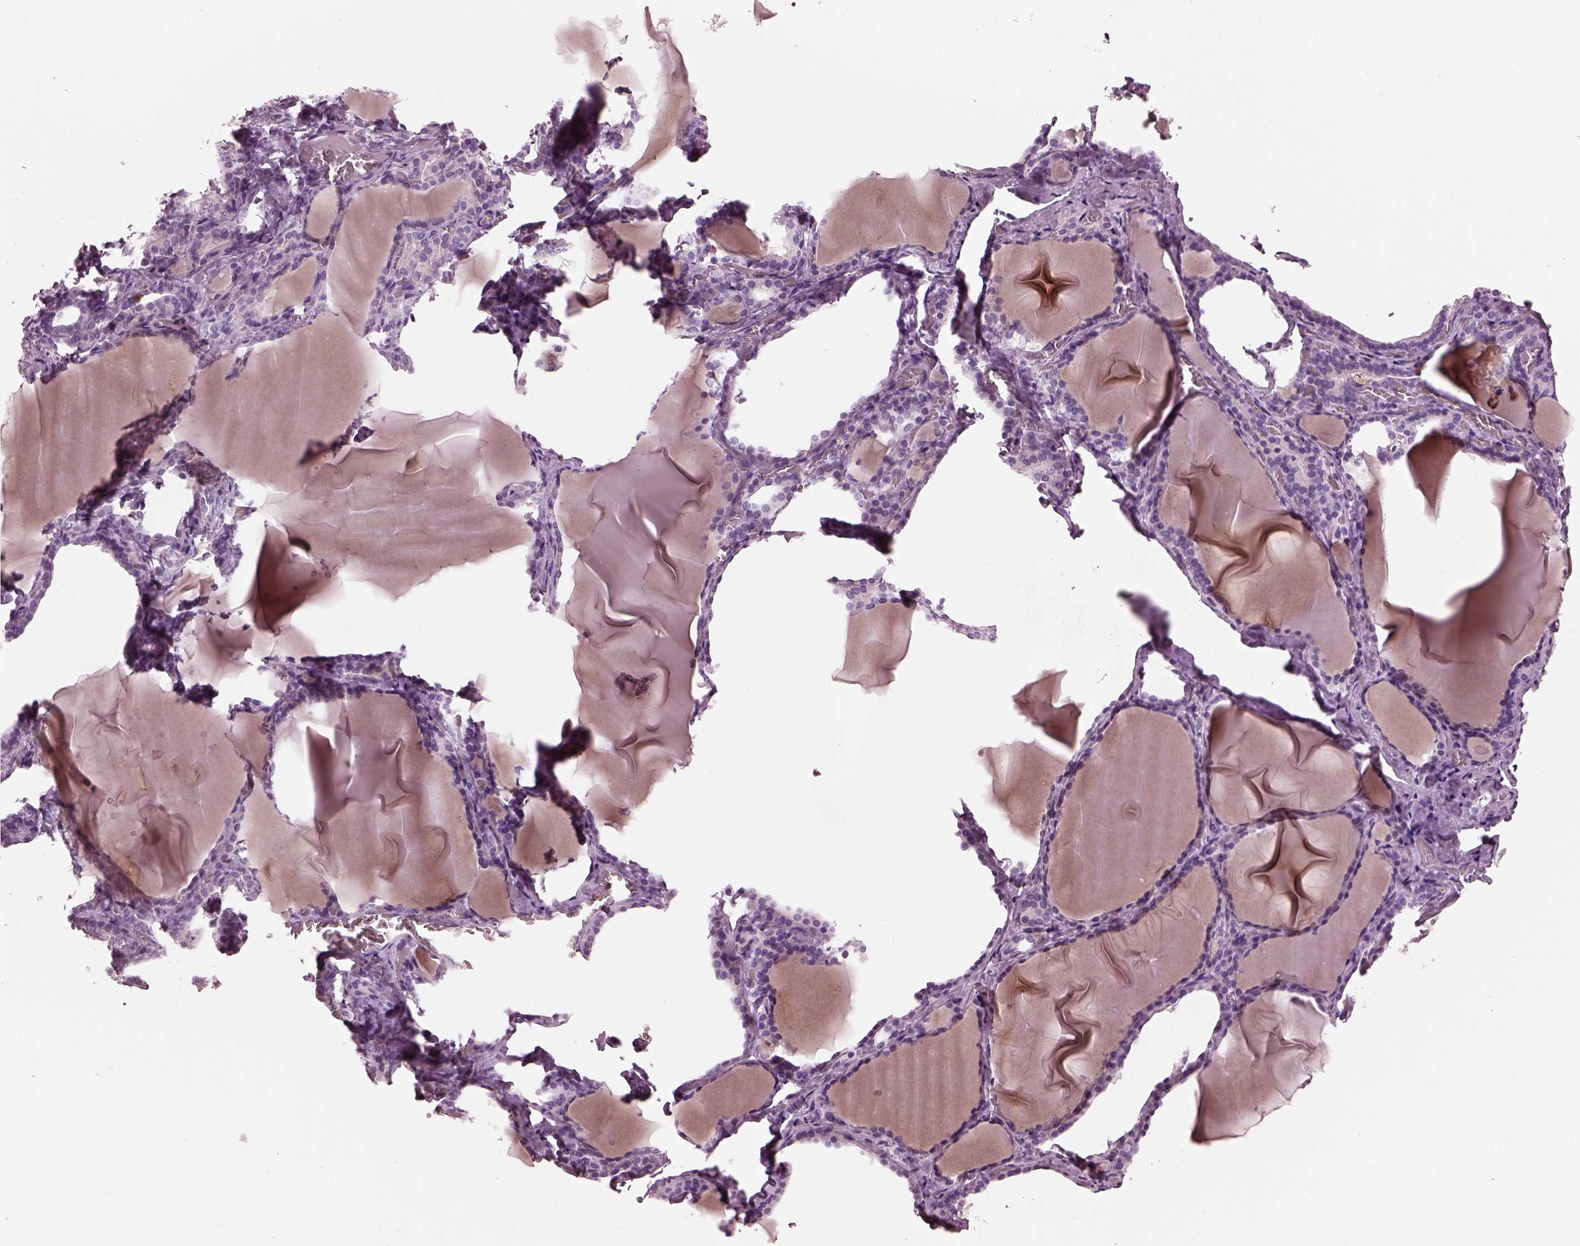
{"staining": {"intensity": "negative", "quantity": "none", "location": "none"}, "tissue": "thyroid gland", "cell_type": "Glandular cells", "image_type": "normal", "snomed": [{"axis": "morphology", "description": "Normal tissue, NOS"}, {"axis": "morphology", "description": "Hyperplasia, NOS"}, {"axis": "topography", "description": "Thyroid gland"}], "caption": "Glandular cells are negative for protein expression in unremarkable human thyroid gland. (DAB (3,3'-diaminobenzidine) IHC, high magnification).", "gene": "SLAMF8", "patient": {"sex": "female", "age": 27}}